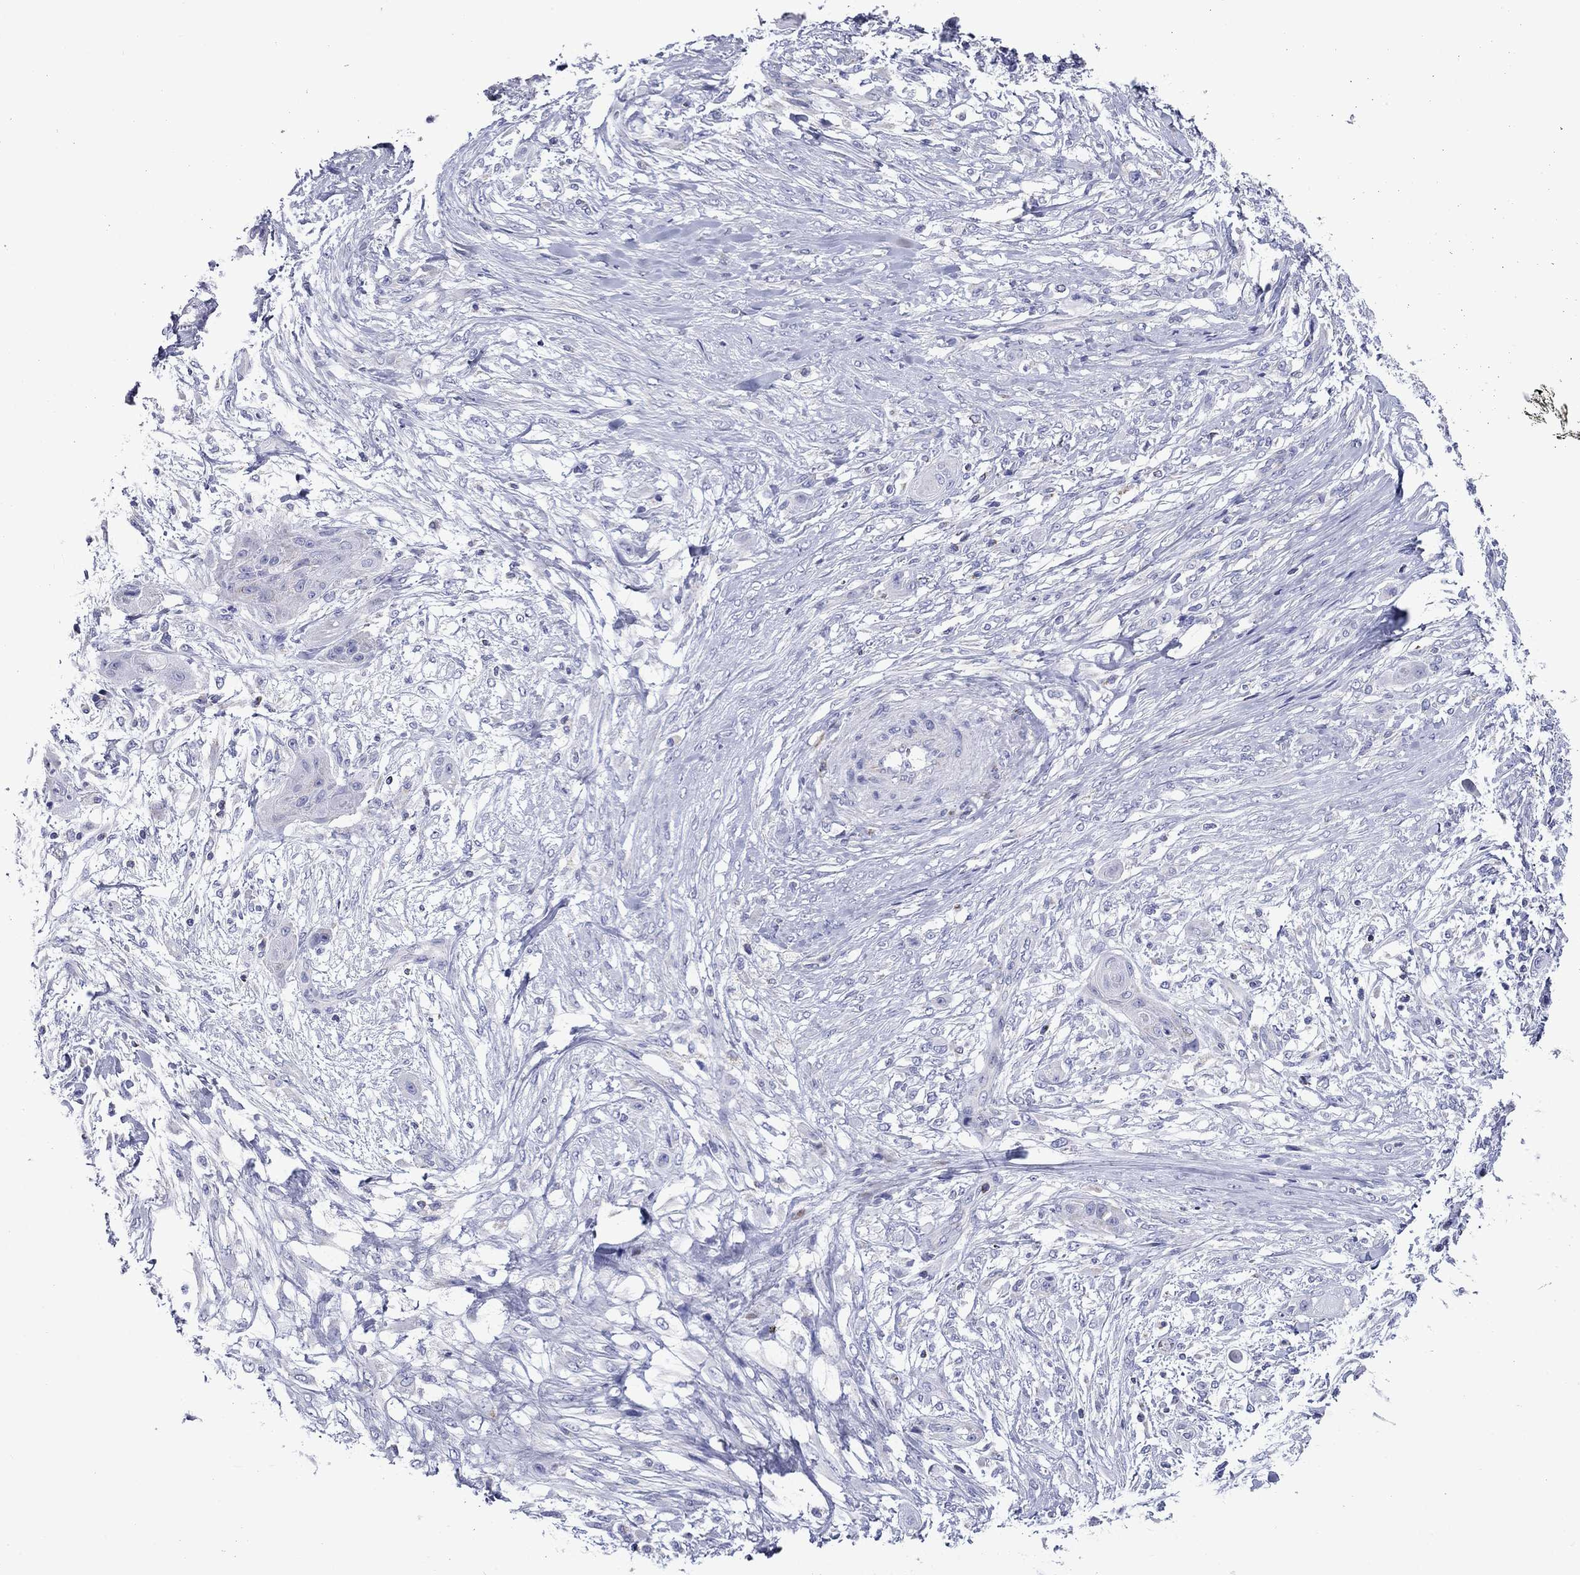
{"staining": {"intensity": "negative", "quantity": "none", "location": "none"}, "tissue": "skin cancer", "cell_type": "Tumor cells", "image_type": "cancer", "snomed": [{"axis": "morphology", "description": "Squamous cell carcinoma, NOS"}, {"axis": "topography", "description": "Skin"}], "caption": "This histopathology image is of skin cancer stained with immunohistochemistry to label a protein in brown with the nuclei are counter-stained blue. There is no staining in tumor cells. (DAB immunohistochemistry with hematoxylin counter stain).", "gene": "ACADSB", "patient": {"sex": "male", "age": 62}}